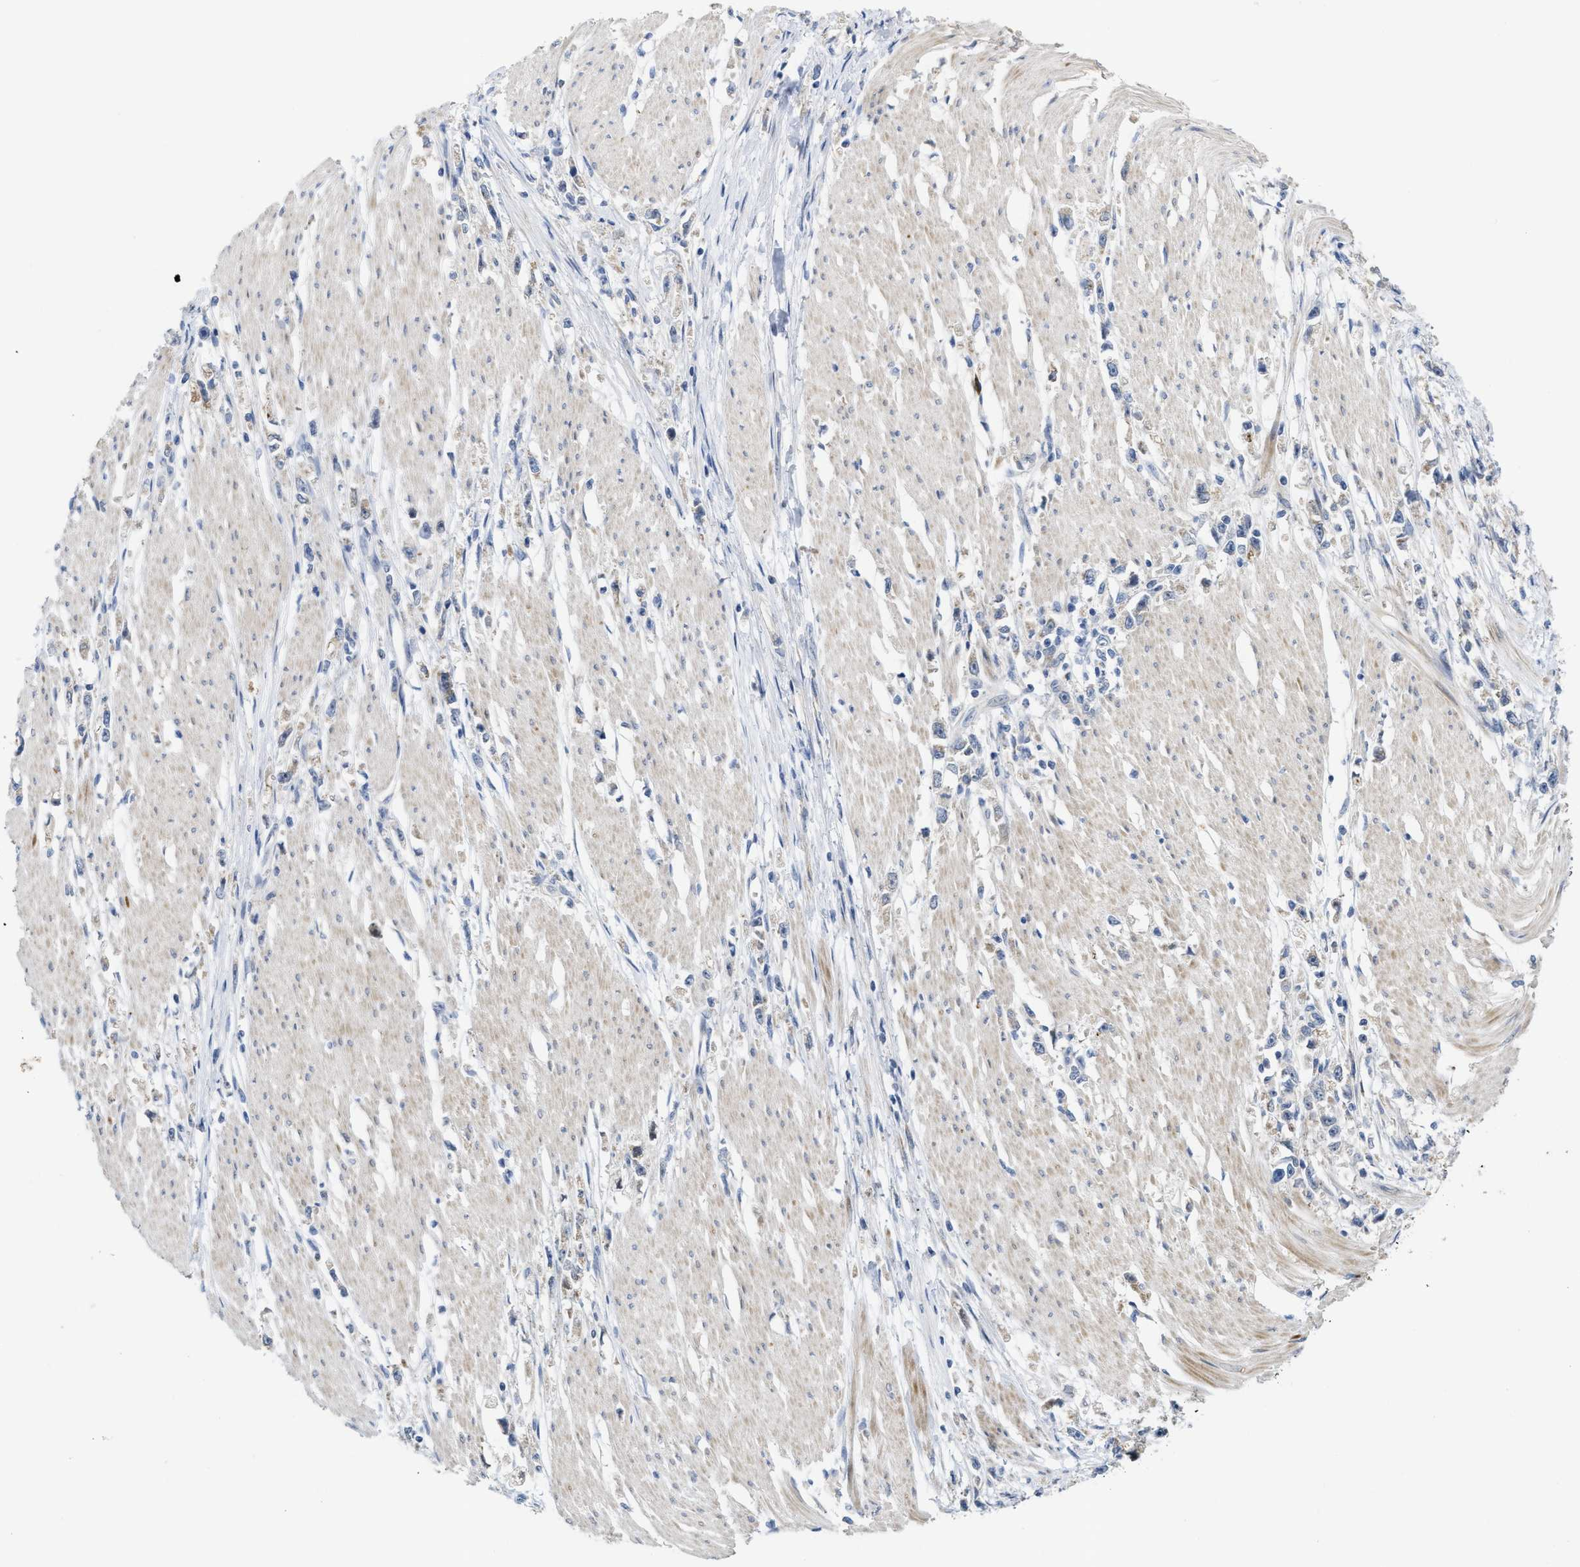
{"staining": {"intensity": "weak", "quantity": "<25%", "location": "cytoplasmic/membranous"}, "tissue": "stomach cancer", "cell_type": "Tumor cells", "image_type": "cancer", "snomed": [{"axis": "morphology", "description": "Adenocarcinoma, NOS"}, {"axis": "topography", "description": "Stomach"}], "caption": "Immunohistochemistry photomicrograph of stomach cancer stained for a protein (brown), which displays no staining in tumor cells.", "gene": "CDPF1", "patient": {"sex": "female", "age": 59}}